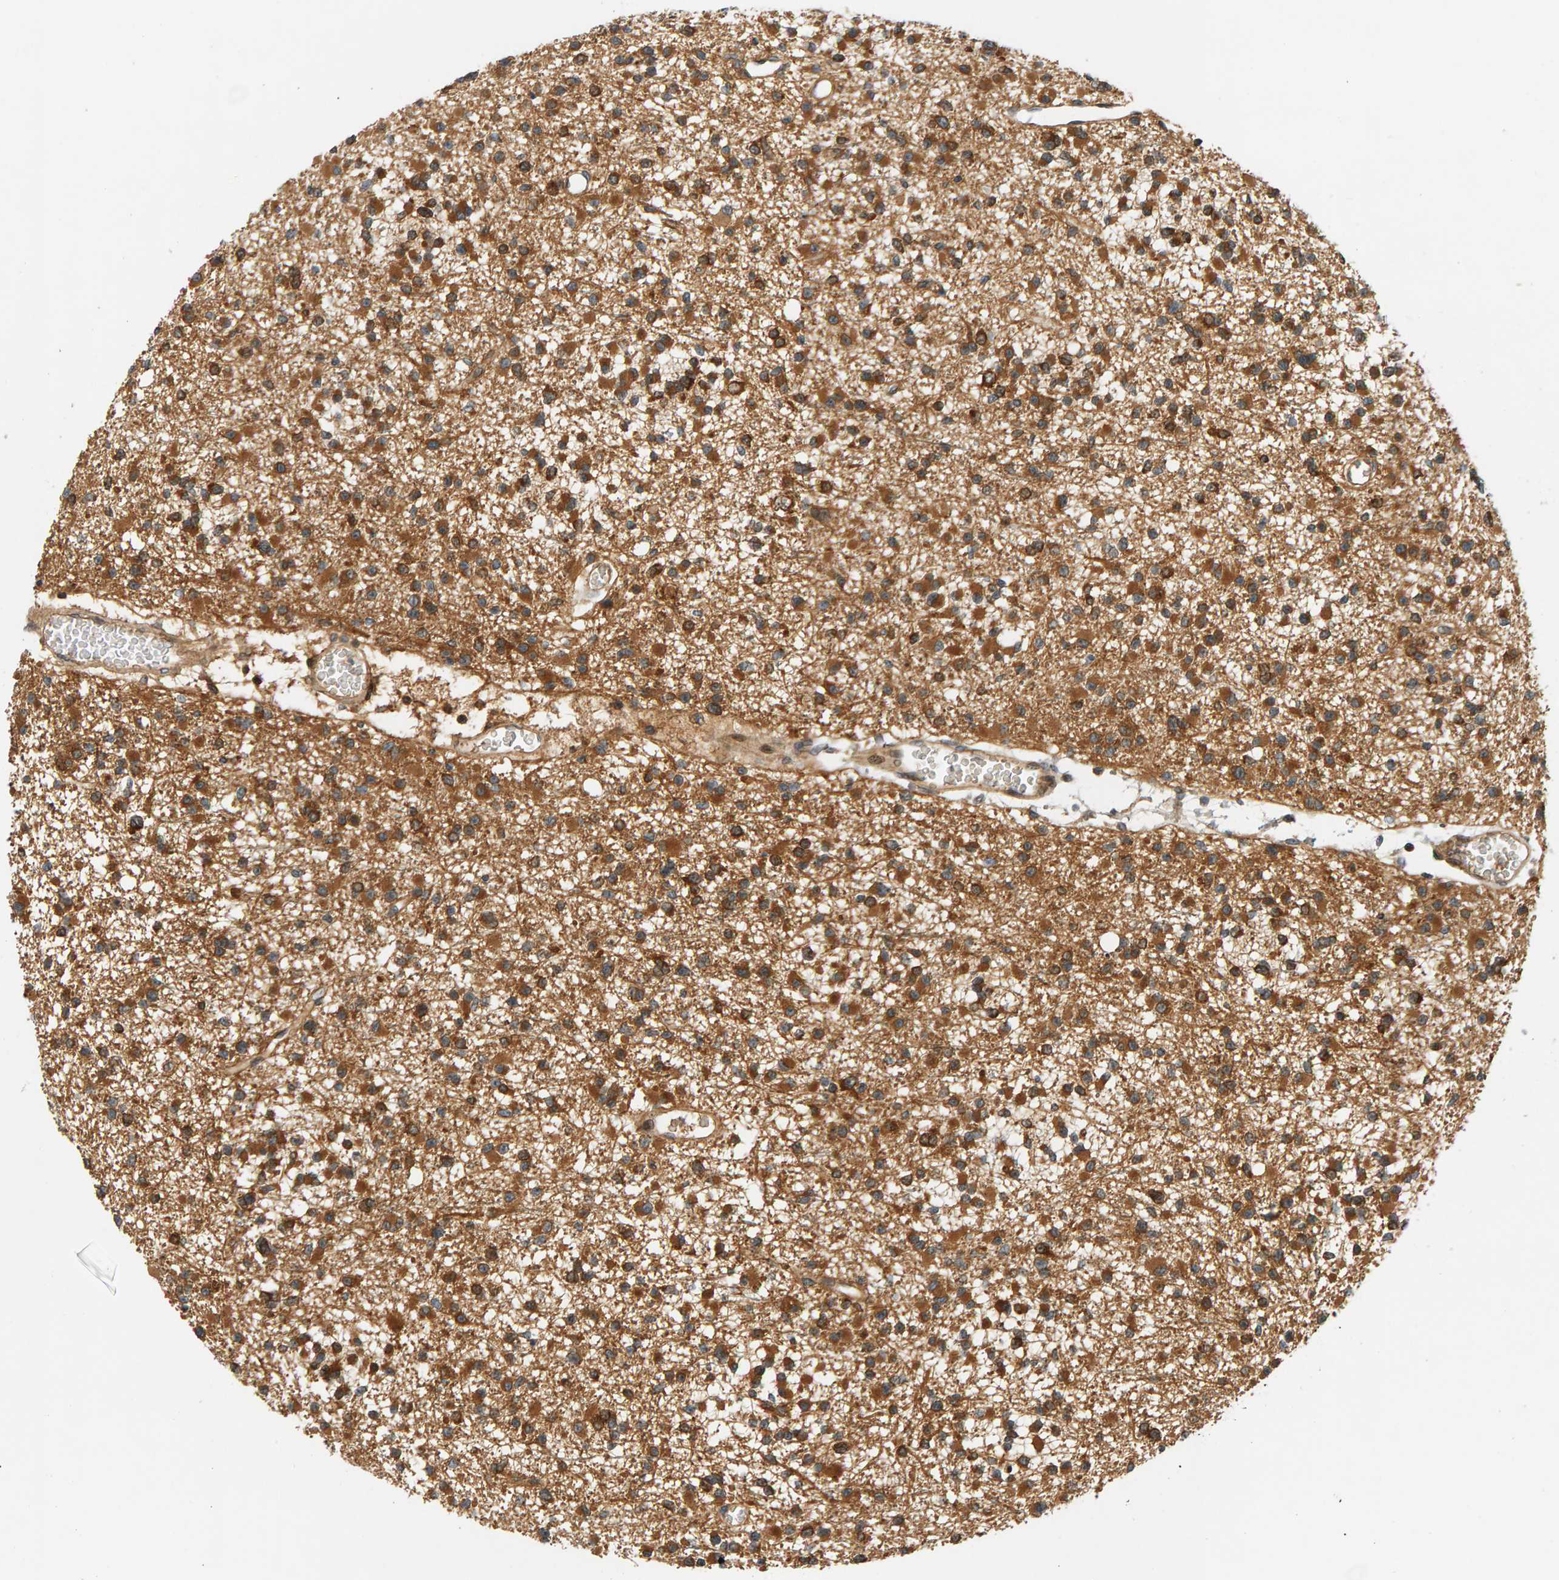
{"staining": {"intensity": "strong", "quantity": ">75%", "location": "cytoplasmic/membranous"}, "tissue": "glioma", "cell_type": "Tumor cells", "image_type": "cancer", "snomed": [{"axis": "morphology", "description": "Glioma, malignant, Low grade"}, {"axis": "topography", "description": "Brain"}], "caption": "Glioma stained with a brown dye displays strong cytoplasmic/membranous positive expression in about >75% of tumor cells.", "gene": "BAHCC1", "patient": {"sex": "female", "age": 22}}